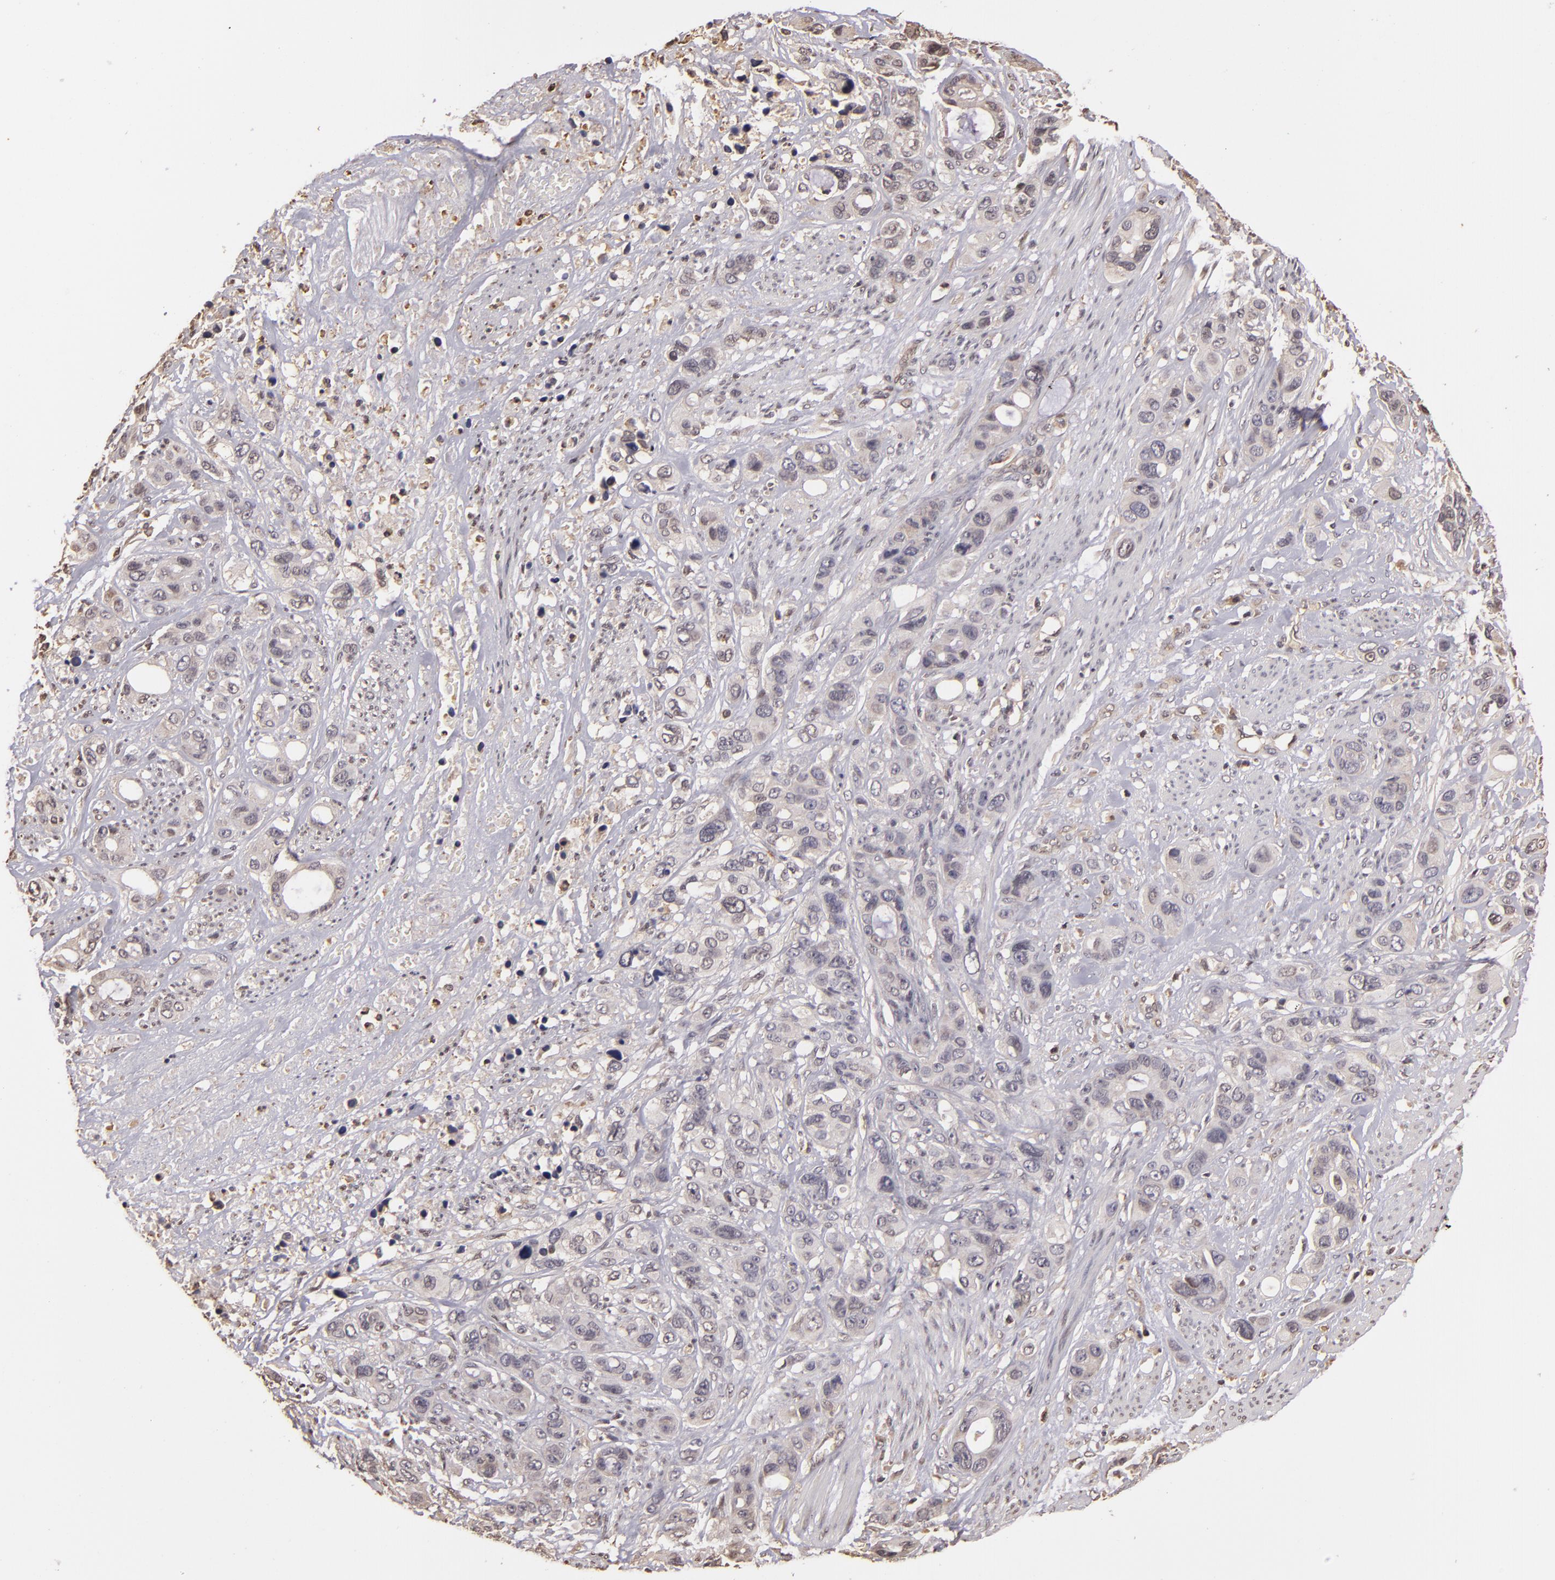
{"staining": {"intensity": "negative", "quantity": "none", "location": "none"}, "tissue": "stomach cancer", "cell_type": "Tumor cells", "image_type": "cancer", "snomed": [{"axis": "morphology", "description": "Adenocarcinoma, NOS"}, {"axis": "topography", "description": "Stomach, upper"}], "caption": "A photomicrograph of human stomach adenocarcinoma is negative for staining in tumor cells.", "gene": "ARPC2", "patient": {"sex": "male", "age": 47}}